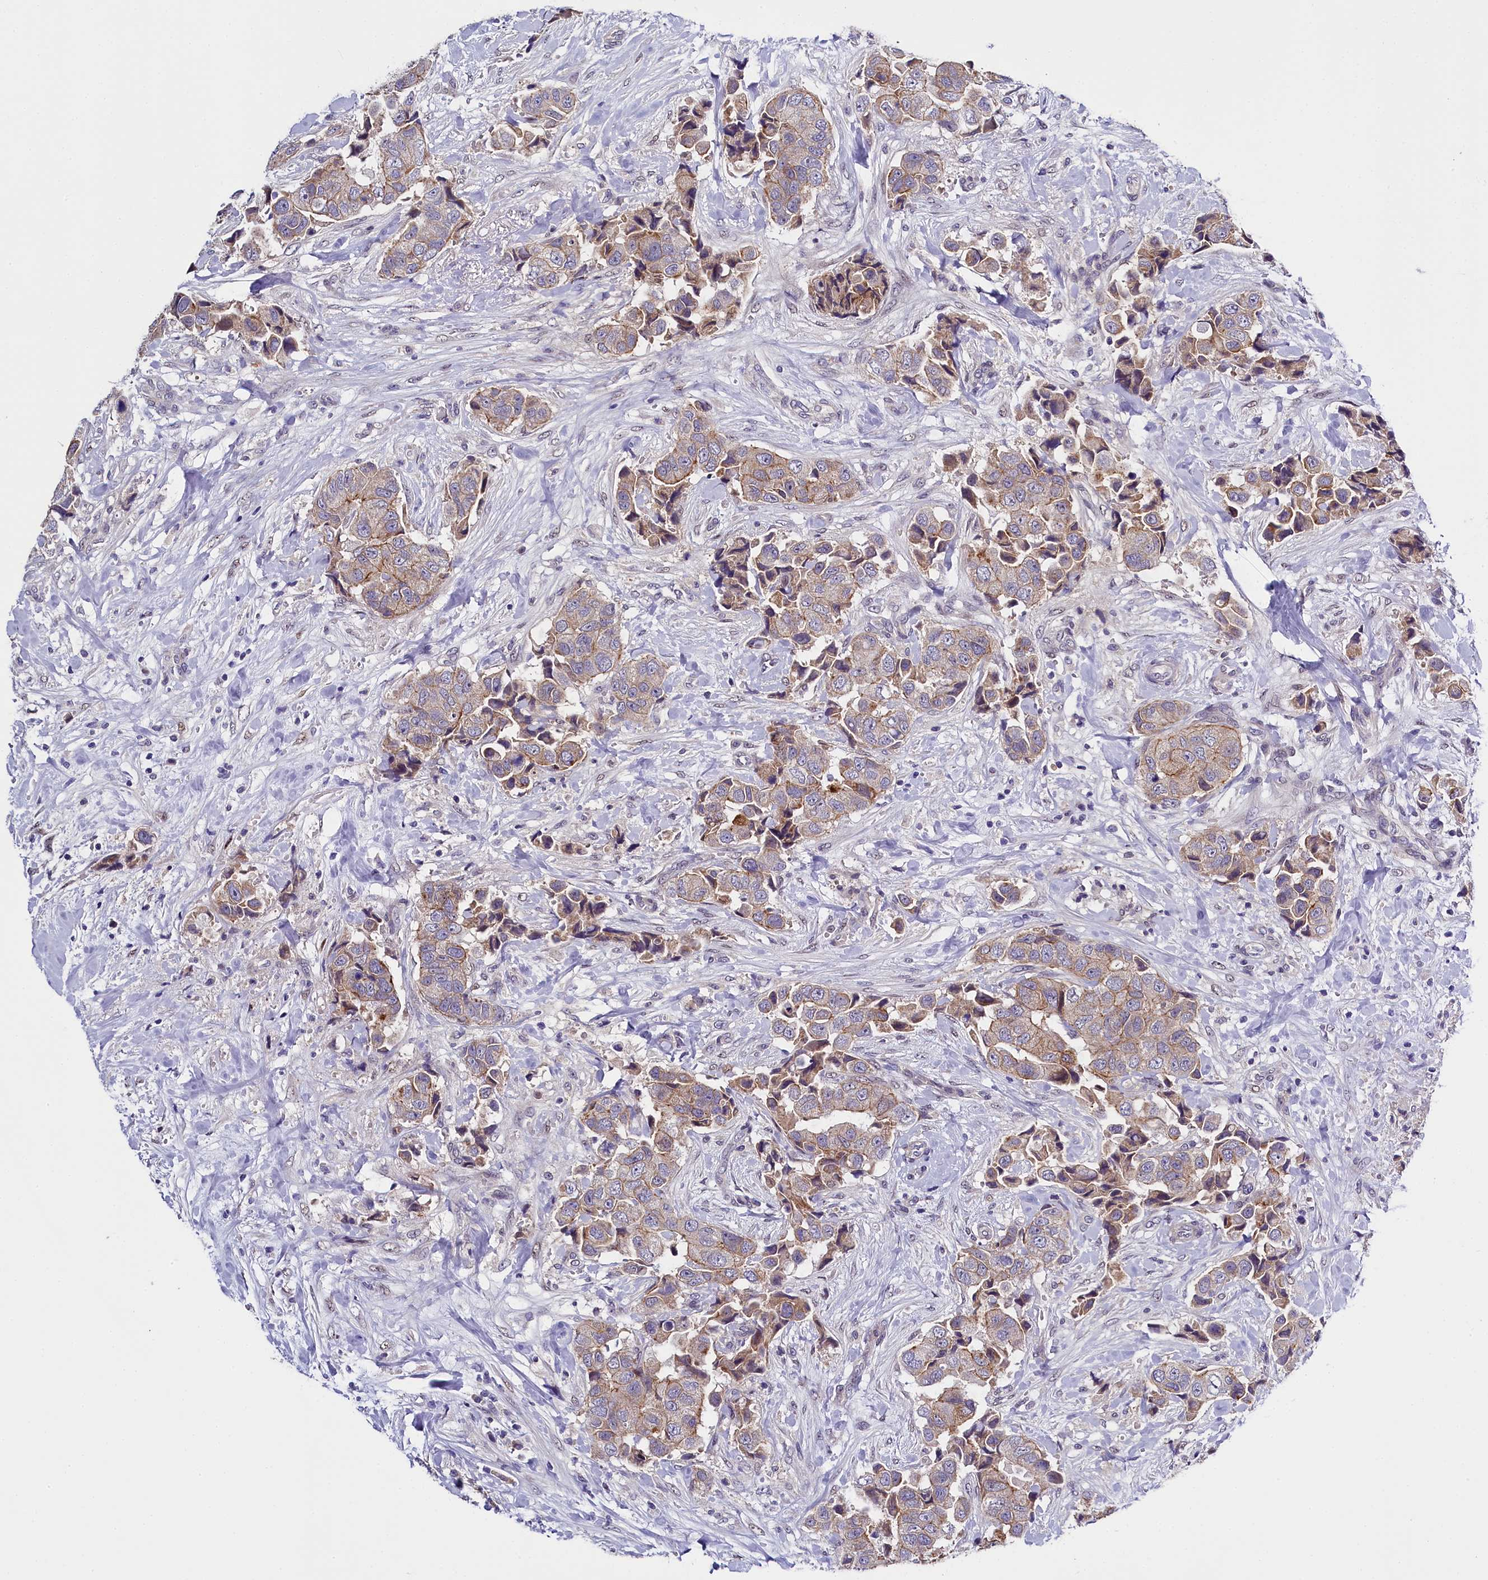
{"staining": {"intensity": "moderate", "quantity": "<25%", "location": "cytoplasmic/membranous"}, "tissue": "breast cancer", "cell_type": "Tumor cells", "image_type": "cancer", "snomed": [{"axis": "morphology", "description": "Normal tissue, NOS"}, {"axis": "morphology", "description": "Duct carcinoma"}, {"axis": "topography", "description": "Breast"}], "caption": "A photomicrograph of human intraductal carcinoma (breast) stained for a protein demonstrates moderate cytoplasmic/membranous brown staining in tumor cells.", "gene": "ENKD1", "patient": {"sex": "female", "age": 62}}